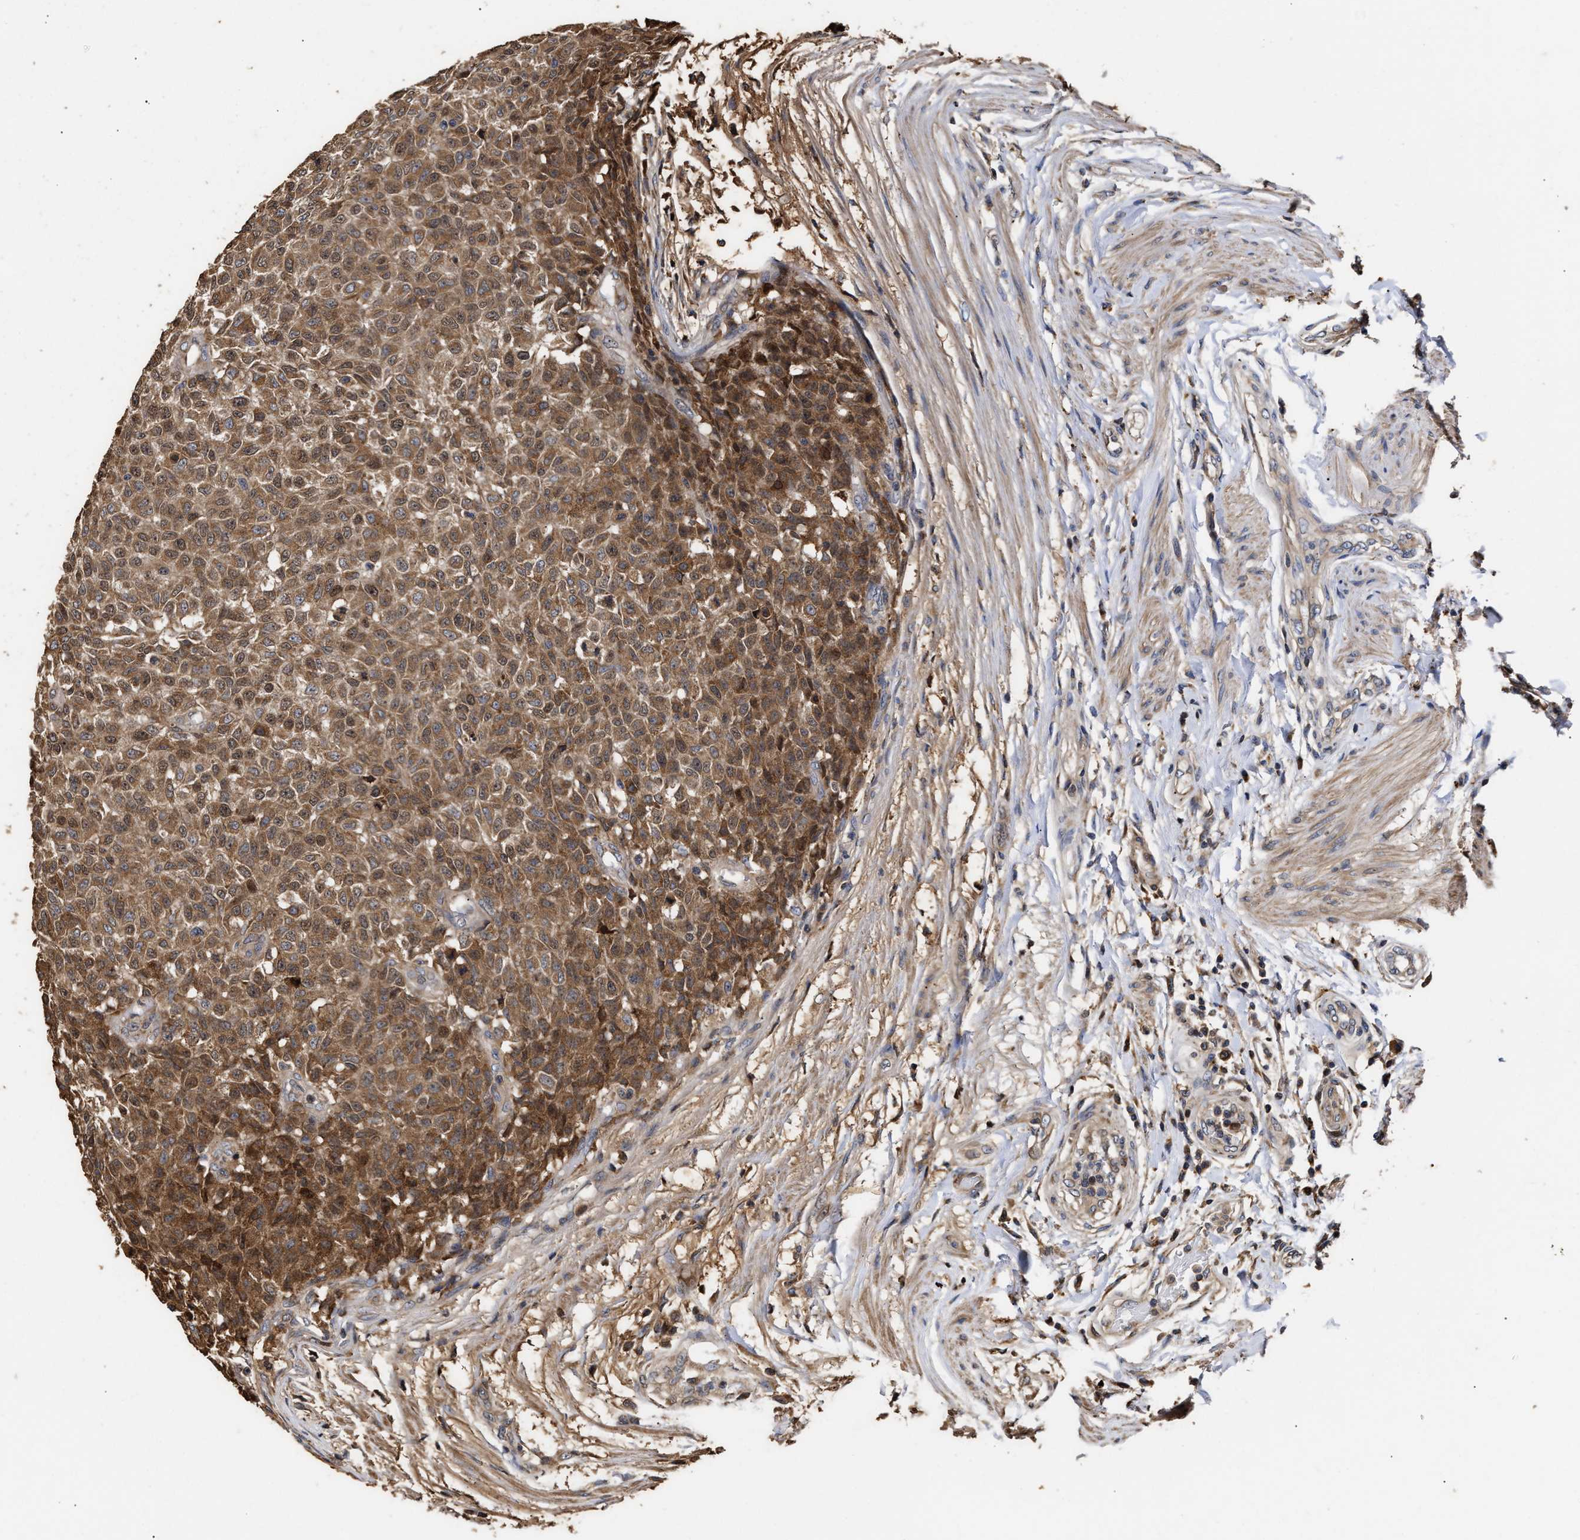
{"staining": {"intensity": "strong", "quantity": ">75%", "location": "cytoplasmic/membranous"}, "tissue": "testis cancer", "cell_type": "Tumor cells", "image_type": "cancer", "snomed": [{"axis": "morphology", "description": "Seminoma, NOS"}, {"axis": "topography", "description": "Testis"}], "caption": "Immunohistochemical staining of testis seminoma displays high levels of strong cytoplasmic/membranous protein expression in approximately >75% of tumor cells.", "gene": "GOSR1", "patient": {"sex": "male", "age": 59}}